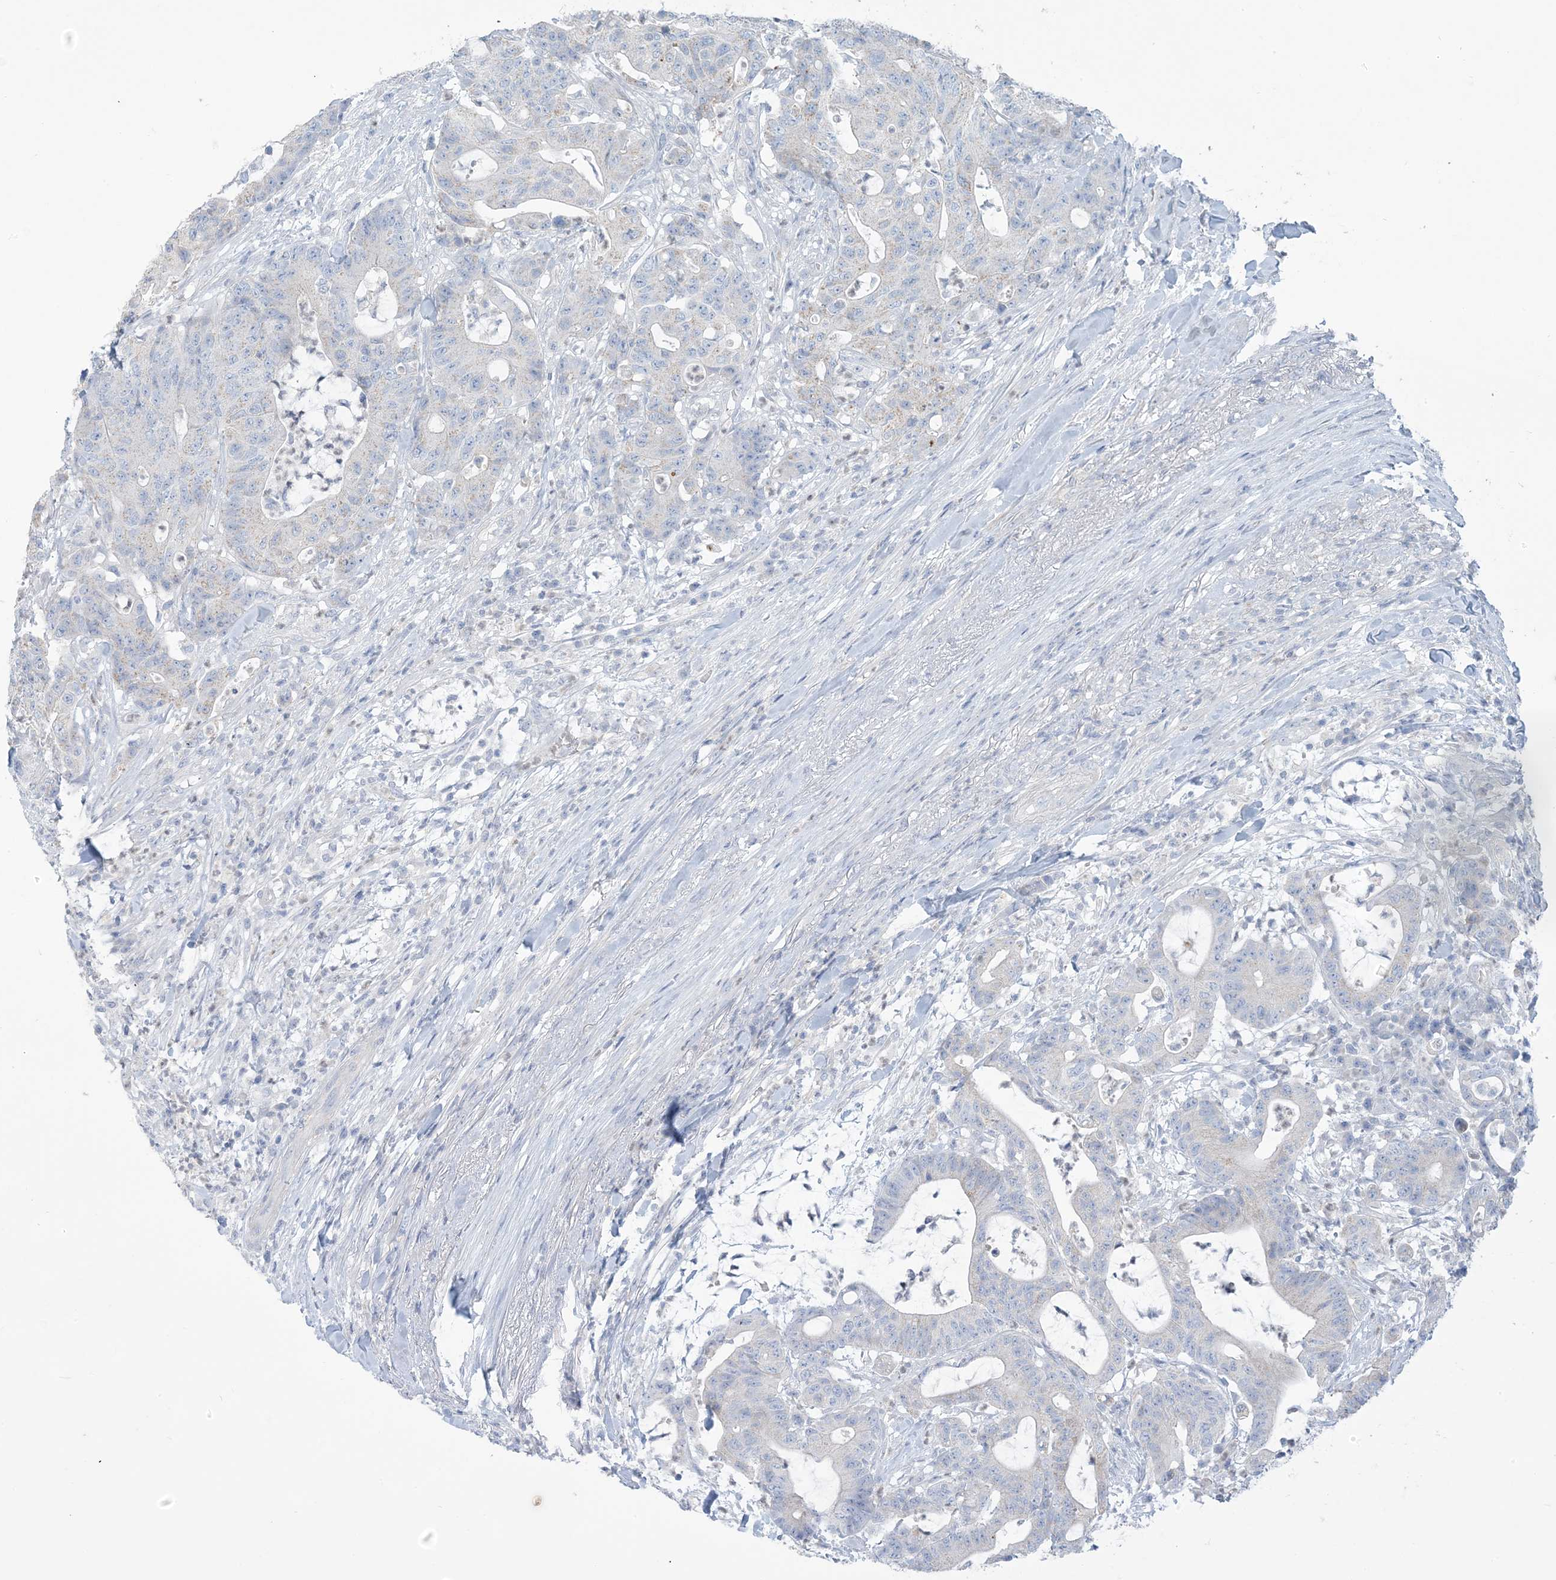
{"staining": {"intensity": "negative", "quantity": "none", "location": "none"}, "tissue": "colorectal cancer", "cell_type": "Tumor cells", "image_type": "cancer", "snomed": [{"axis": "morphology", "description": "Adenocarcinoma, NOS"}, {"axis": "topography", "description": "Colon"}], "caption": "IHC image of adenocarcinoma (colorectal) stained for a protein (brown), which demonstrates no positivity in tumor cells.", "gene": "MTHFD2L", "patient": {"sex": "female", "age": 84}}